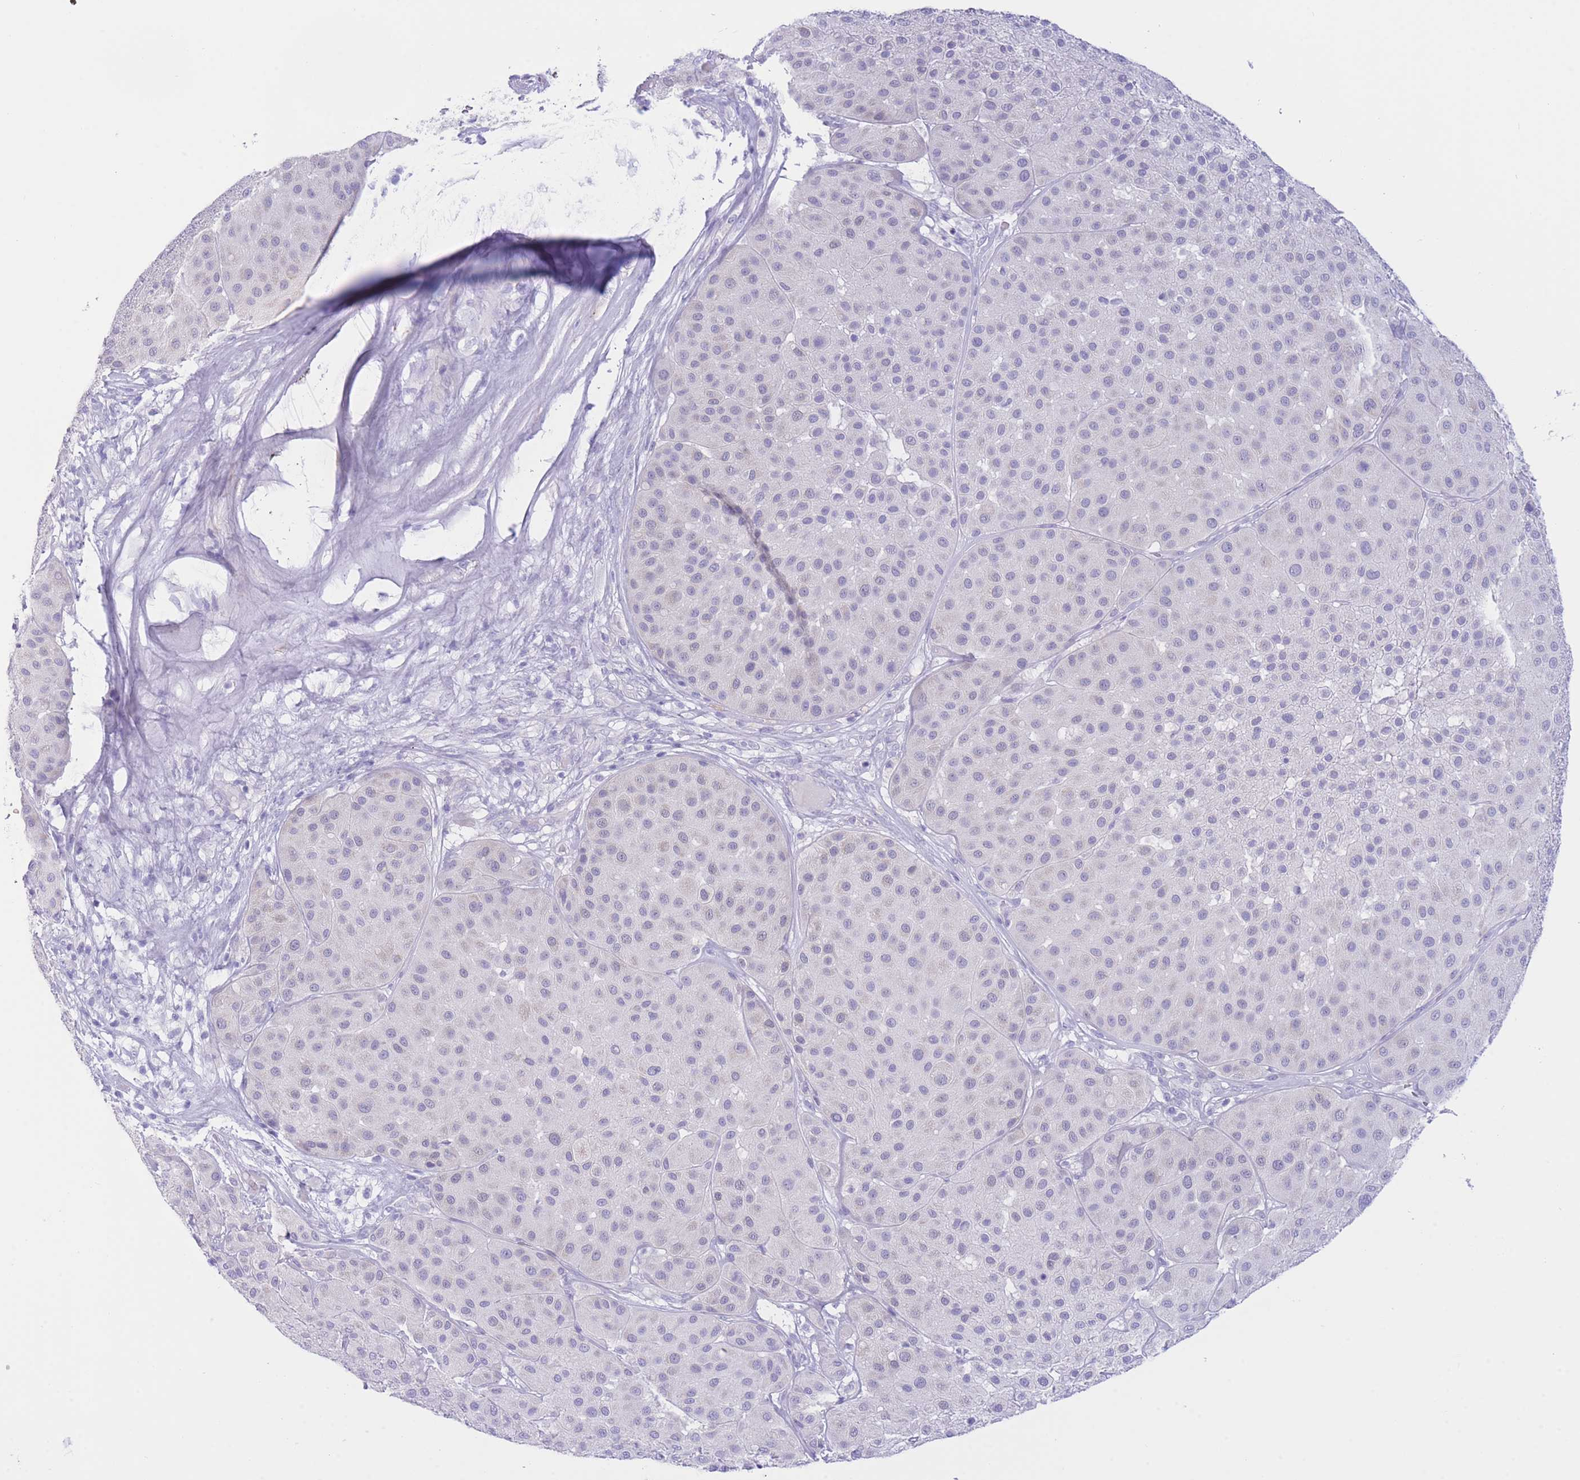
{"staining": {"intensity": "negative", "quantity": "none", "location": "none"}, "tissue": "melanoma", "cell_type": "Tumor cells", "image_type": "cancer", "snomed": [{"axis": "morphology", "description": "Malignant melanoma, Metastatic site"}, {"axis": "topography", "description": "Smooth muscle"}], "caption": "Protein analysis of melanoma demonstrates no significant positivity in tumor cells.", "gene": "VWA8", "patient": {"sex": "male", "age": 41}}